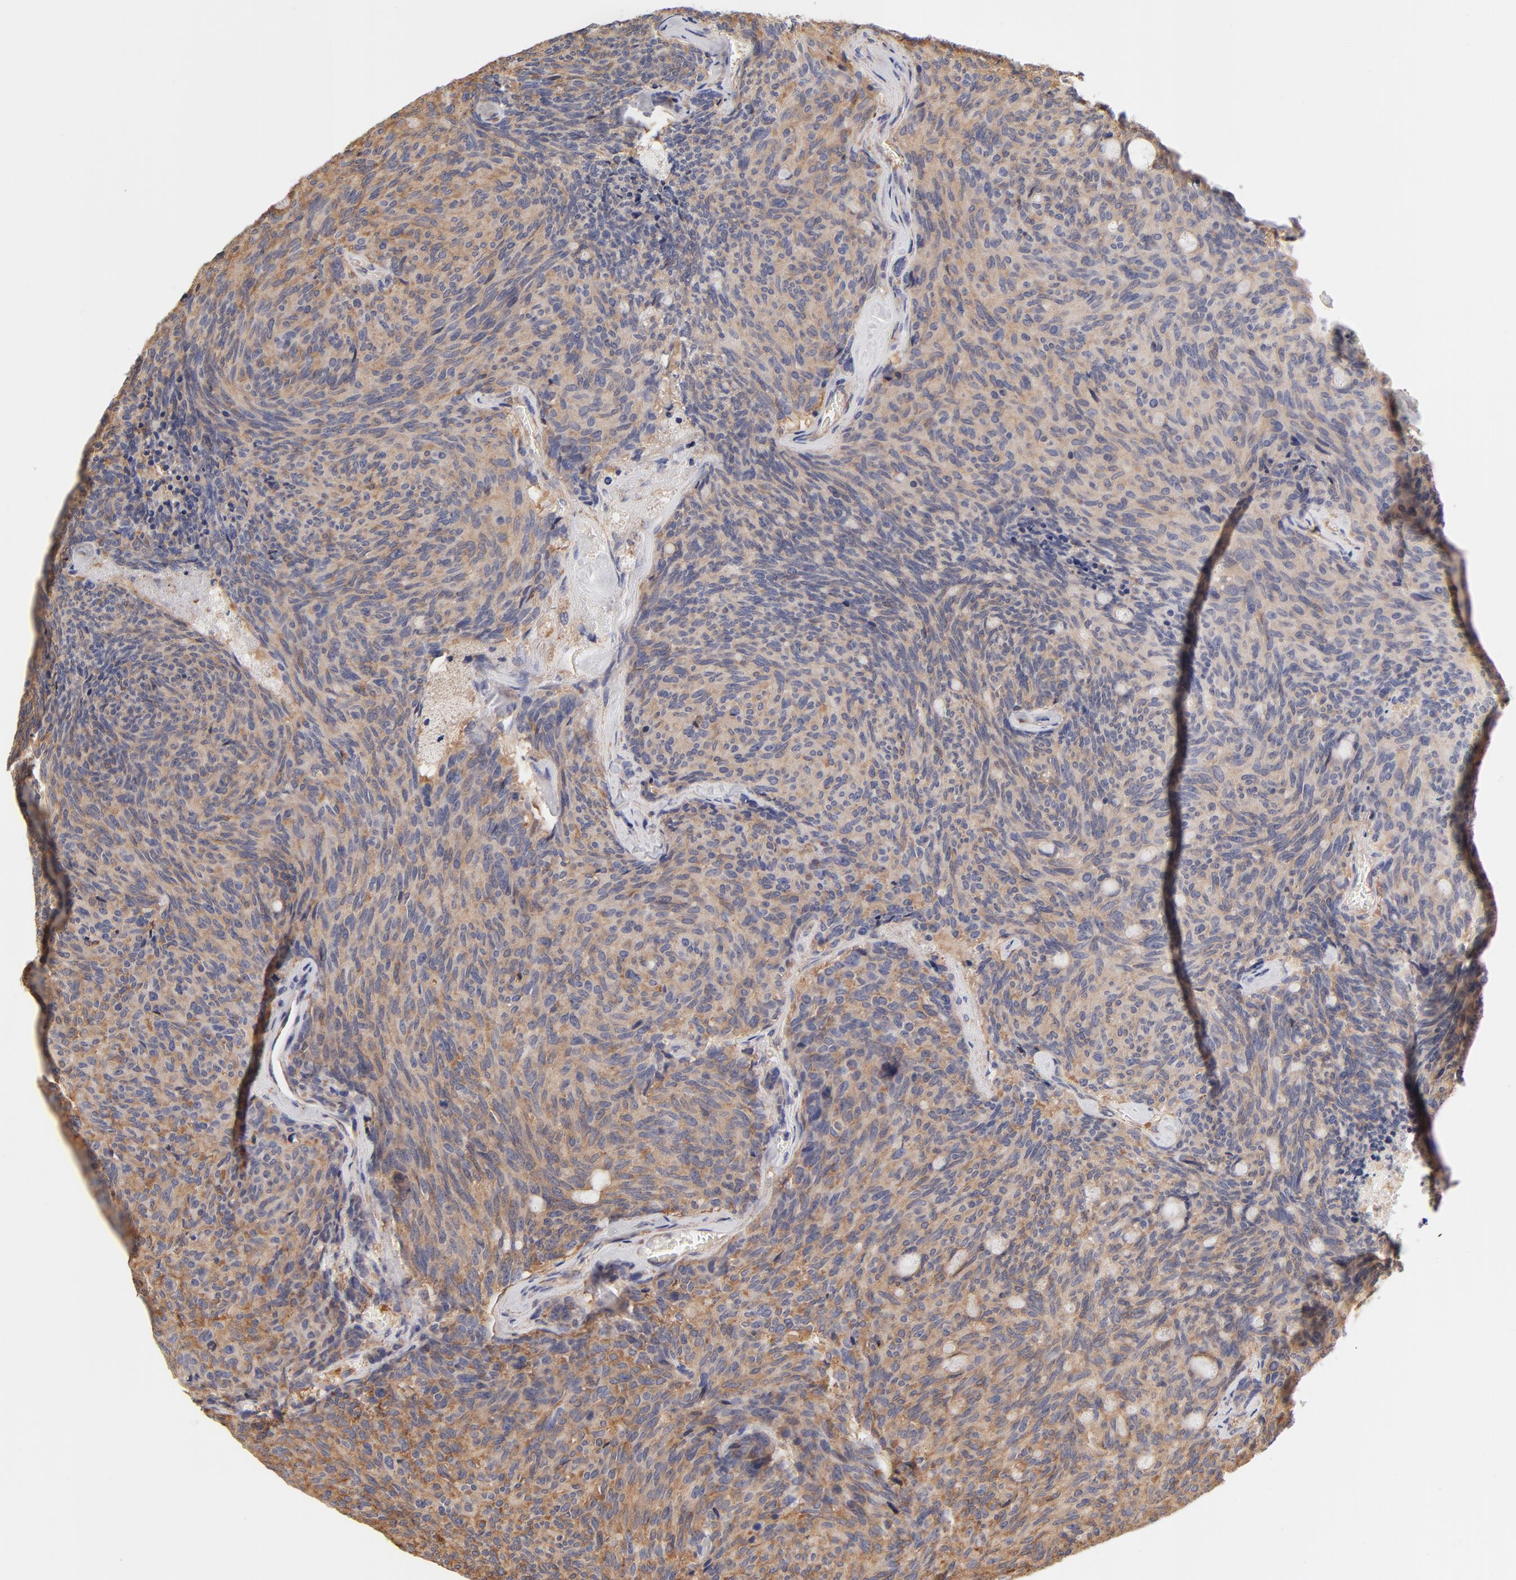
{"staining": {"intensity": "moderate", "quantity": ">75%", "location": "cytoplasmic/membranous"}, "tissue": "carcinoid", "cell_type": "Tumor cells", "image_type": "cancer", "snomed": [{"axis": "morphology", "description": "Carcinoid, malignant, NOS"}, {"axis": "topography", "description": "Pancreas"}], "caption": "Carcinoid was stained to show a protein in brown. There is medium levels of moderate cytoplasmic/membranous staining in about >75% of tumor cells.", "gene": "FCMR", "patient": {"sex": "female", "age": 54}}